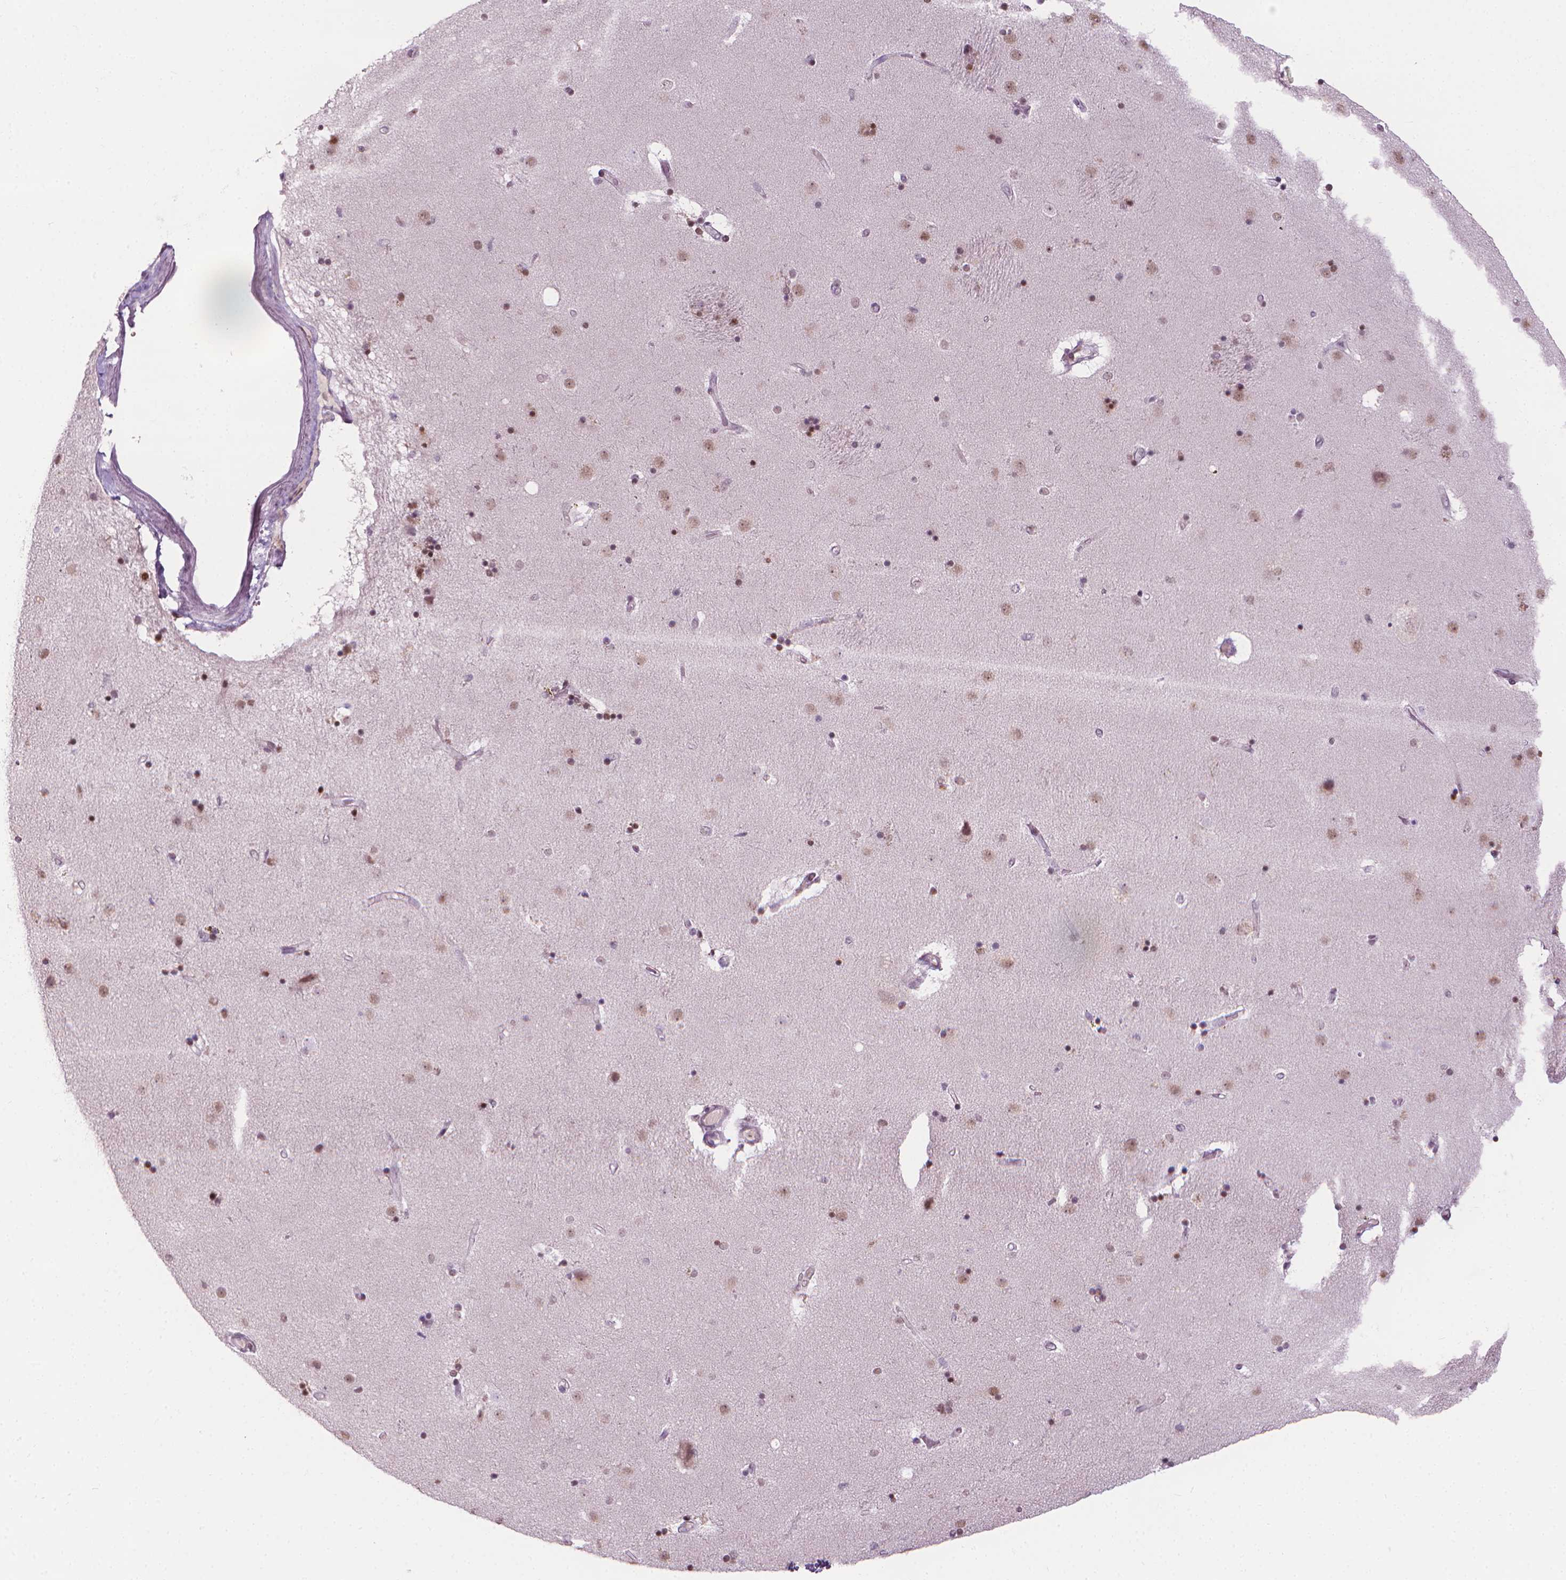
{"staining": {"intensity": "weak", "quantity": "25%-75%", "location": "nuclear"}, "tissue": "caudate", "cell_type": "Glial cells", "image_type": "normal", "snomed": [{"axis": "morphology", "description": "Normal tissue, NOS"}, {"axis": "topography", "description": "Lateral ventricle wall"}], "caption": "Immunohistochemical staining of benign caudate reveals 25%-75% levels of weak nuclear protein staining in approximately 25%-75% of glial cells. The staining was performed using DAB (3,3'-diaminobenzidine) to visualize the protein expression in brown, while the nuclei were stained in blue with hematoxylin (Magnification: 20x).", "gene": "CDKN1C", "patient": {"sex": "female", "age": 71}}